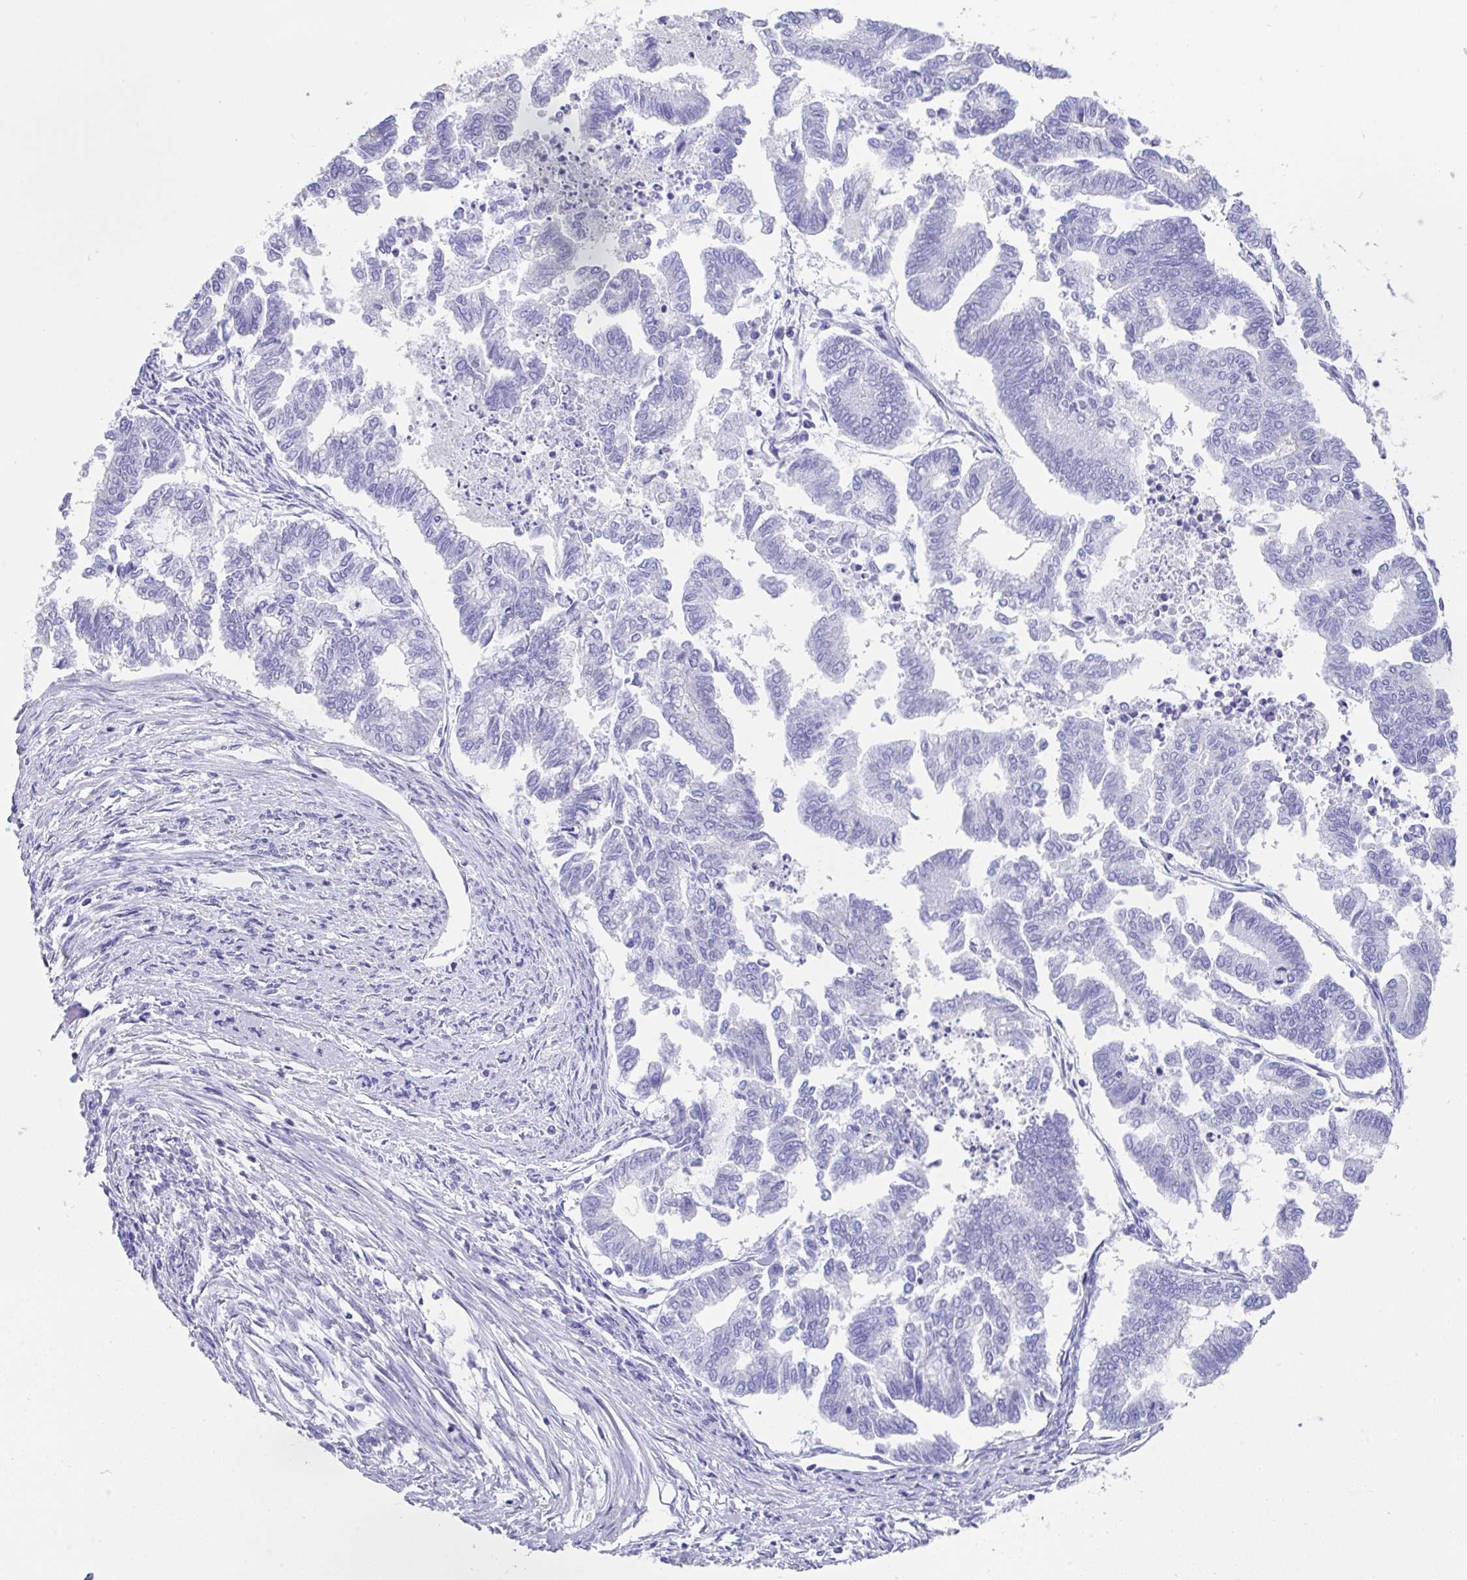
{"staining": {"intensity": "negative", "quantity": "none", "location": "none"}, "tissue": "endometrial cancer", "cell_type": "Tumor cells", "image_type": "cancer", "snomed": [{"axis": "morphology", "description": "Adenocarcinoma, NOS"}, {"axis": "topography", "description": "Endometrium"}], "caption": "Adenocarcinoma (endometrial) stained for a protein using IHC reveals no positivity tumor cells.", "gene": "FAM107A", "patient": {"sex": "female", "age": 79}}